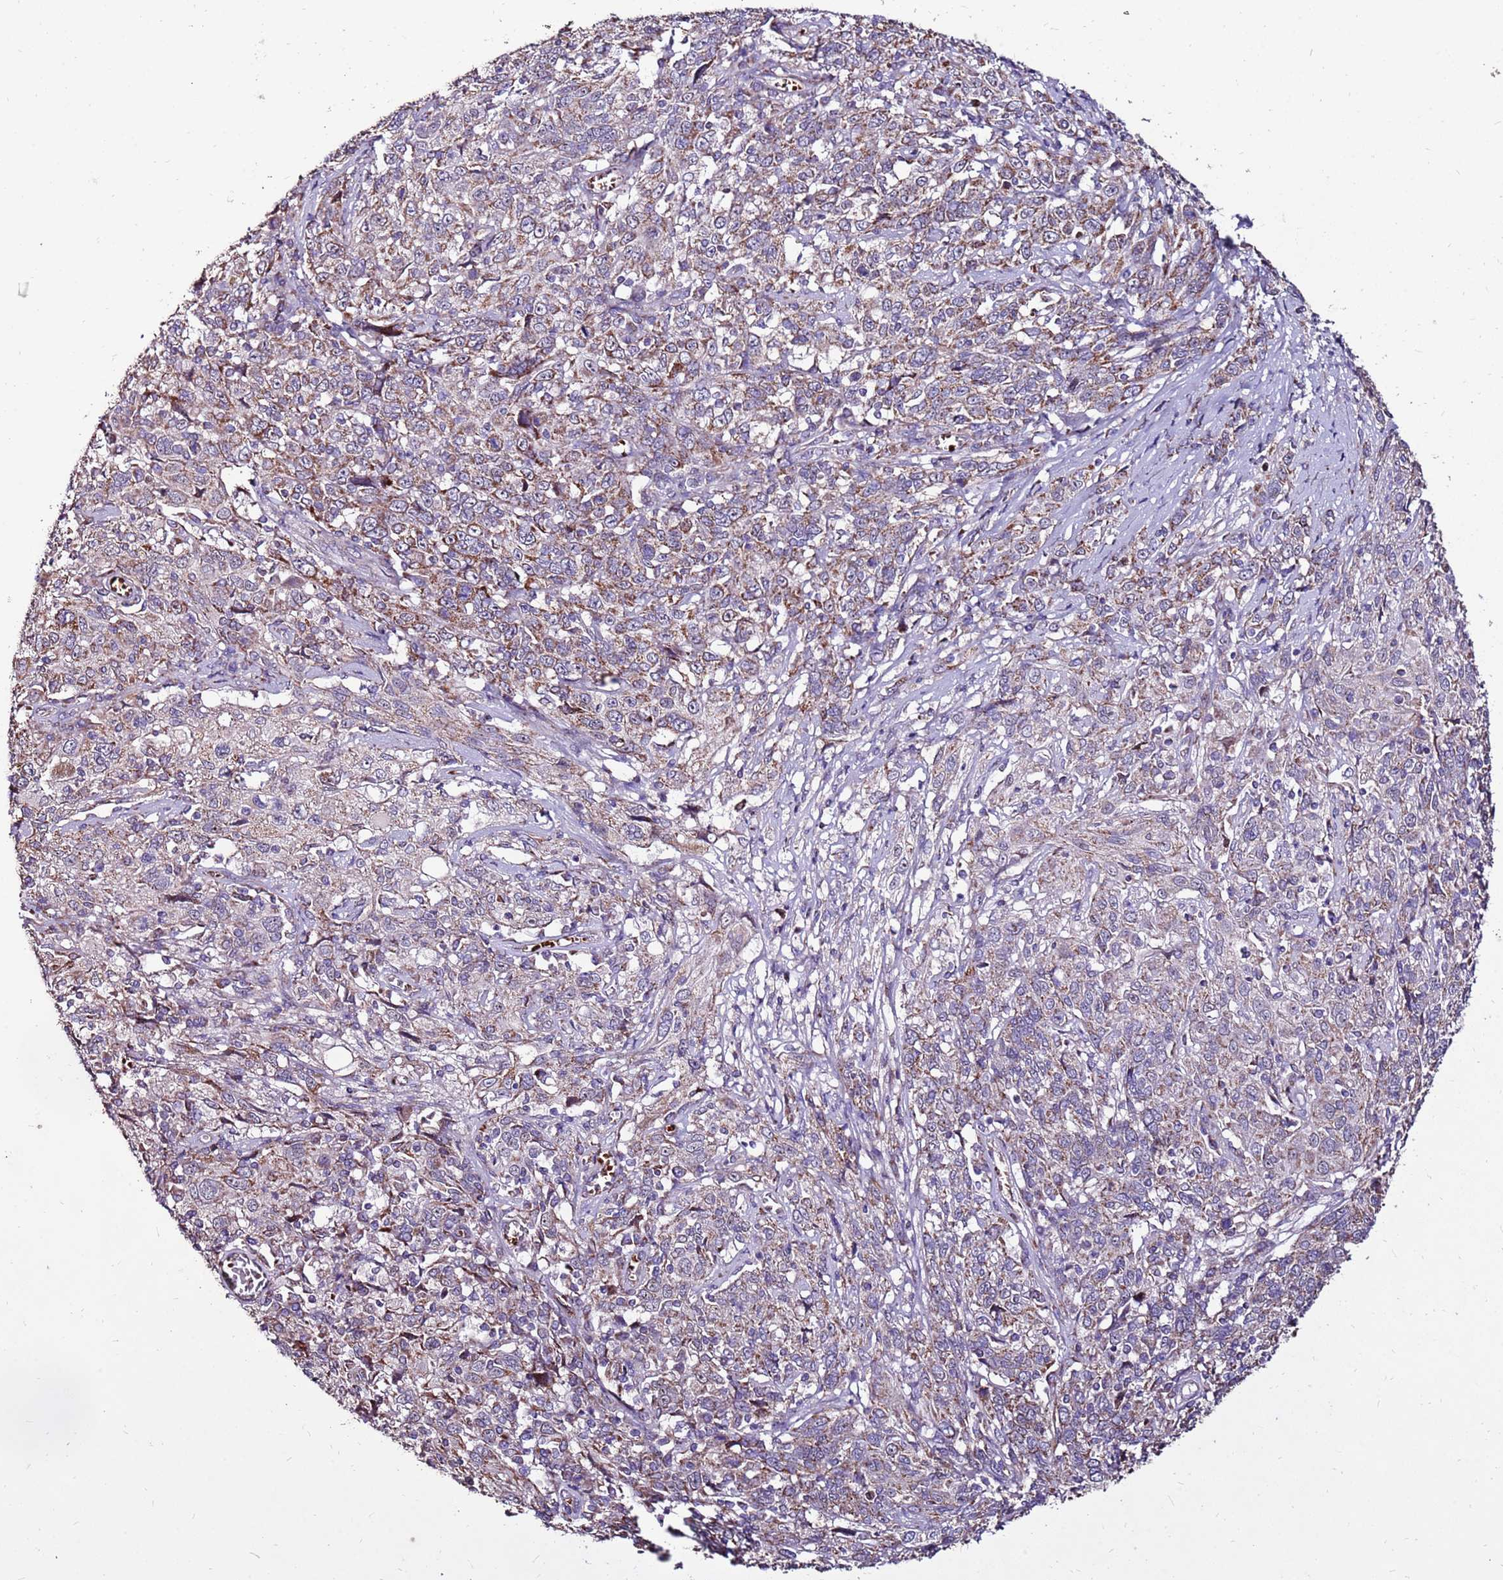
{"staining": {"intensity": "moderate", "quantity": "25%-75%", "location": "cytoplasmic/membranous"}, "tissue": "cervical cancer", "cell_type": "Tumor cells", "image_type": "cancer", "snomed": [{"axis": "morphology", "description": "Squamous cell carcinoma, NOS"}, {"axis": "topography", "description": "Cervix"}], "caption": "Protein staining of cervical cancer tissue reveals moderate cytoplasmic/membranous expression in about 25%-75% of tumor cells.", "gene": "SPSB3", "patient": {"sex": "female", "age": 46}}